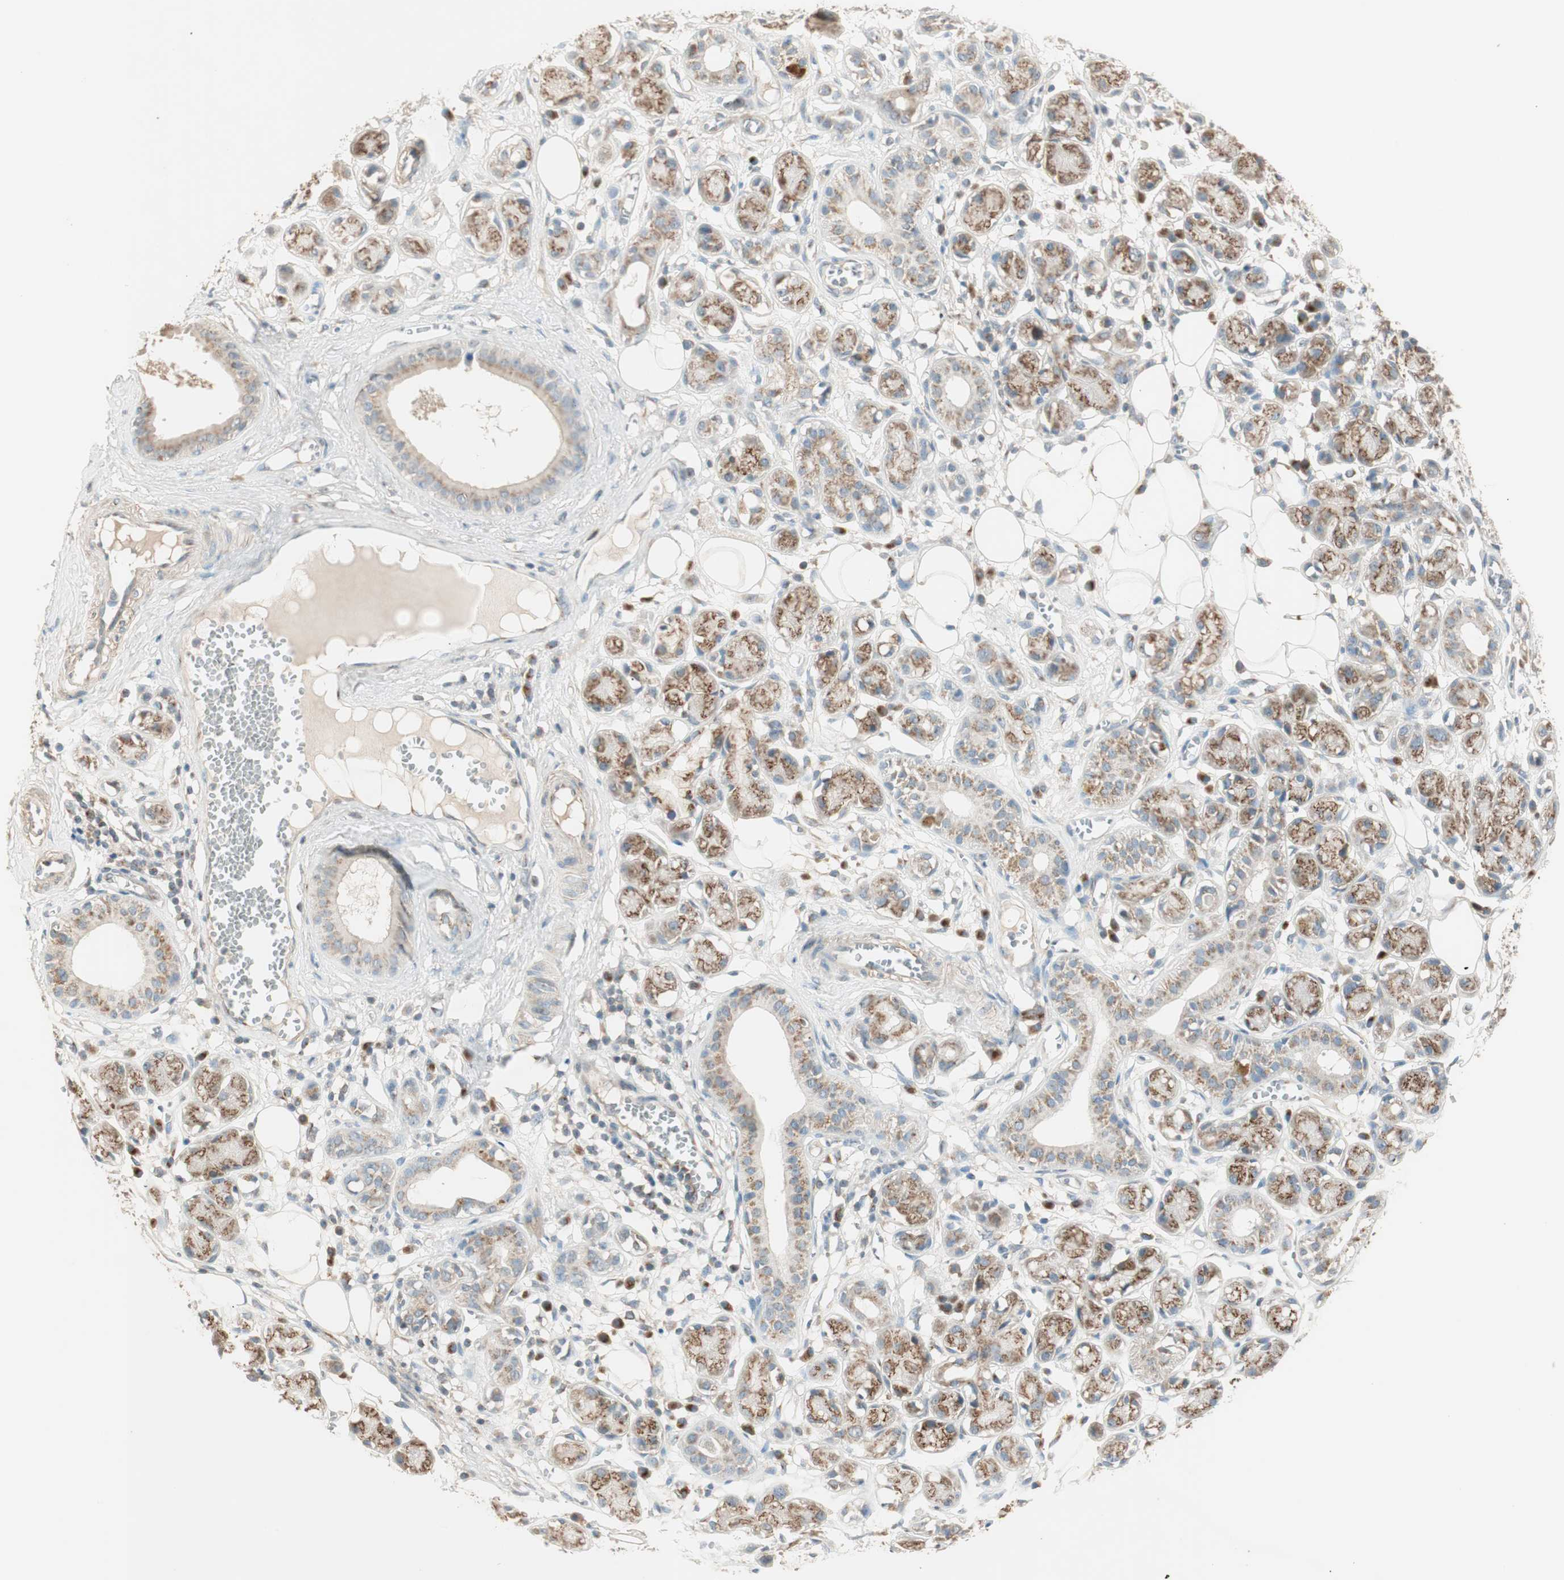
{"staining": {"intensity": "negative", "quantity": "none", "location": "none"}, "tissue": "adipose tissue", "cell_type": "Adipocytes", "image_type": "normal", "snomed": [{"axis": "morphology", "description": "Normal tissue, NOS"}, {"axis": "morphology", "description": "Inflammation, NOS"}, {"axis": "topography", "description": "Vascular tissue"}, {"axis": "topography", "description": "Salivary gland"}], "caption": "DAB immunohistochemical staining of normal human adipose tissue exhibits no significant expression in adipocytes.", "gene": "SEC16A", "patient": {"sex": "female", "age": 75}}